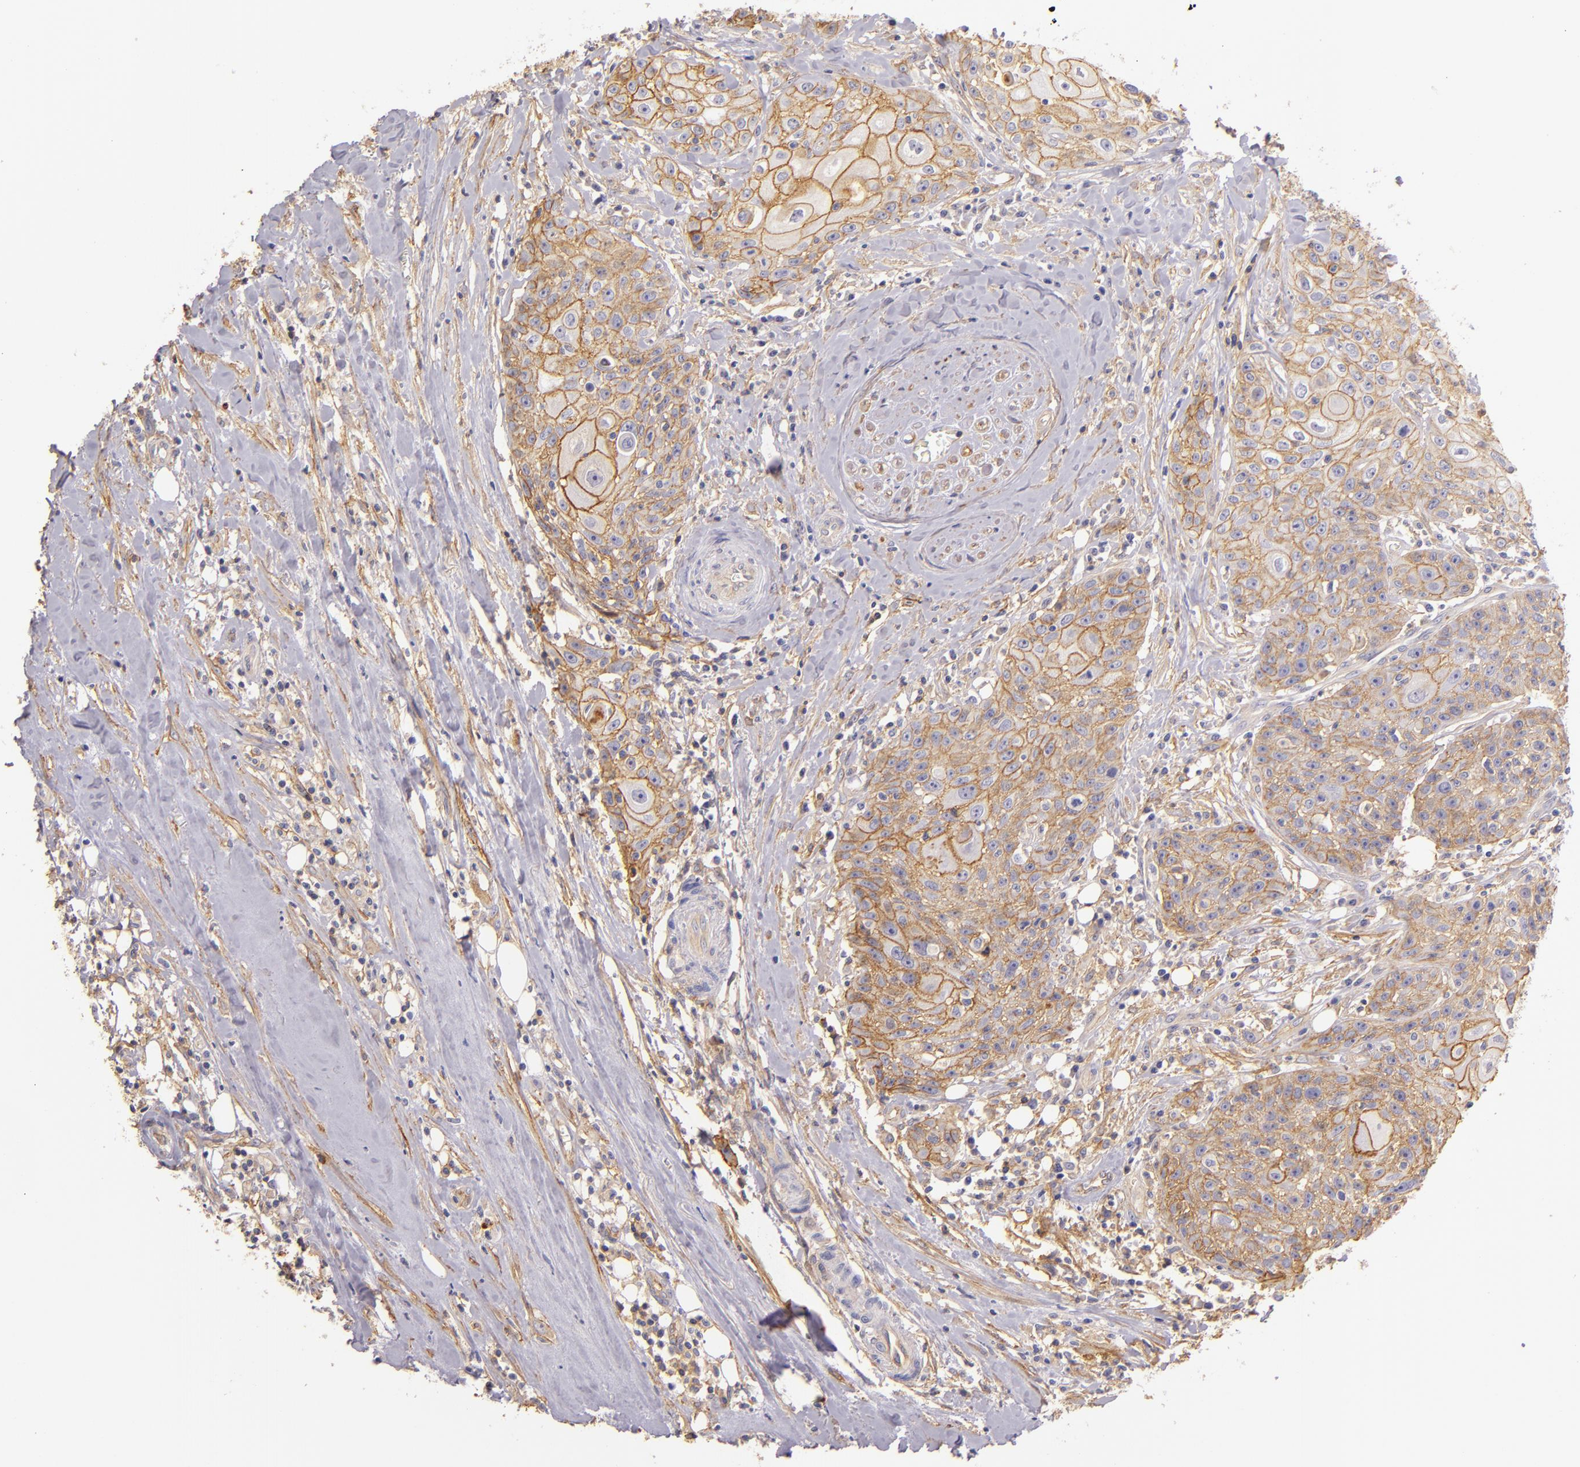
{"staining": {"intensity": "moderate", "quantity": "25%-75%", "location": "cytoplasmic/membranous"}, "tissue": "head and neck cancer", "cell_type": "Tumor cells", "image_type": "cancer", "snomed": [{"axis": "morphology", "description": "Squamous cell carcinoma, NOS"}, {"axis": "topography", "description": "Oral tissue"}, {"axis": "topography", "description": "Head-Neck"}], "caption": "A medium amount of moderate cytoplasmic/membranous expression is appreciated in about 25%-75% of tumor cells in head and neck cancer (squamous cell carcinoma) tissue.", "gene": "CTSF", "patient": {"sex": "female", "age": 82}}